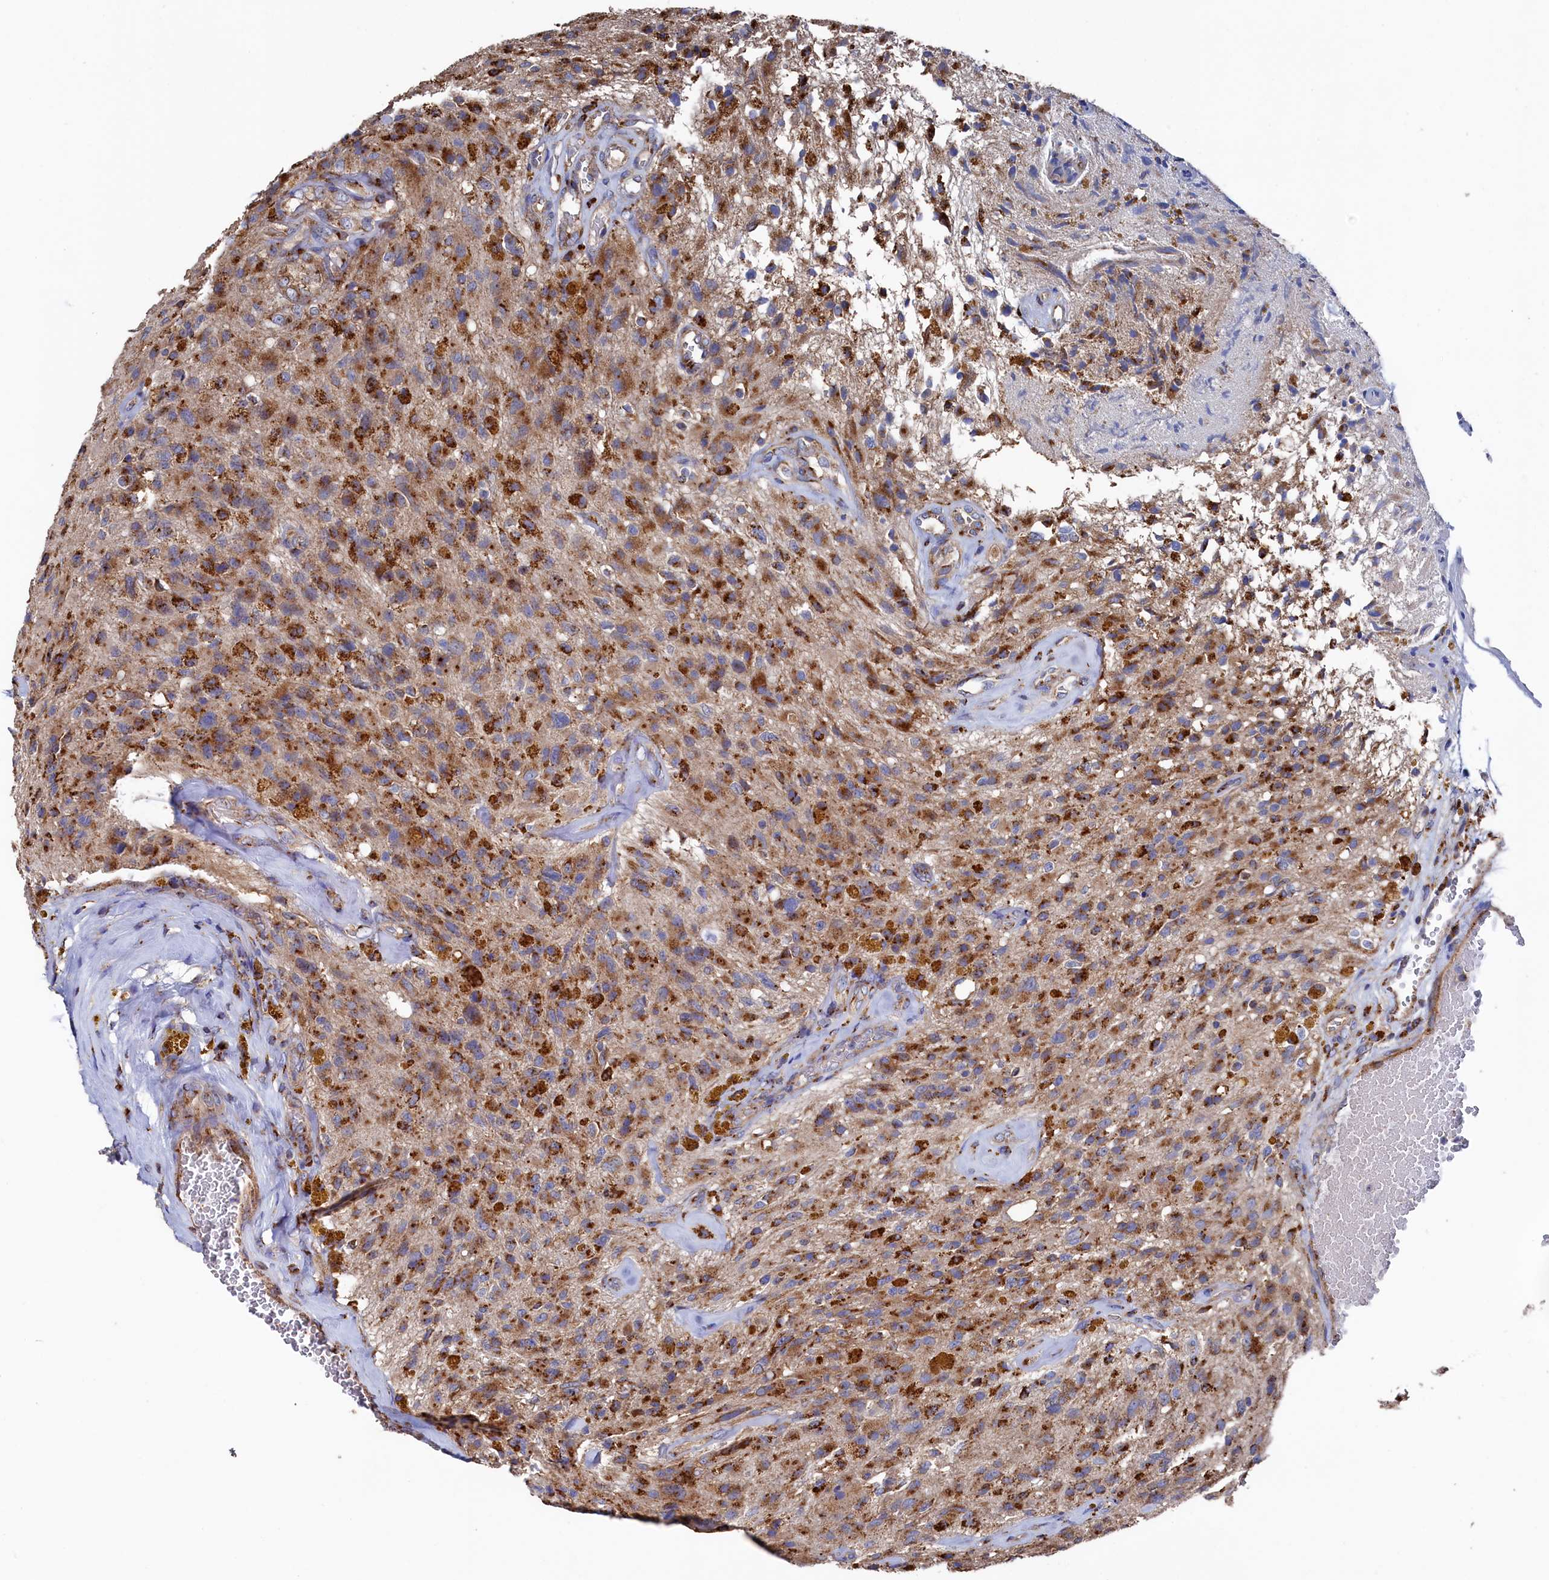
{"staining": {"intensity": "moderate", "quantity": ">75%", "location": "cytoplasmic/membranous"}, "tissue": "glioma", "cell_type": "Tumor cells", "image_type": "cancer", "snomed": [{"axis": "morphology", "description": "Glioma, malignant, High grade"}, {"axis": "topography", "description": "Brain"}], "caption": "Protein staining of malignant glioma (high-grade) tissue reveals moderate cytoplasmic/membranous positivity in approximately >75% of tumor cells.", "gene": "PRRC1", "patient": {"sex": "male", "age": 69}}